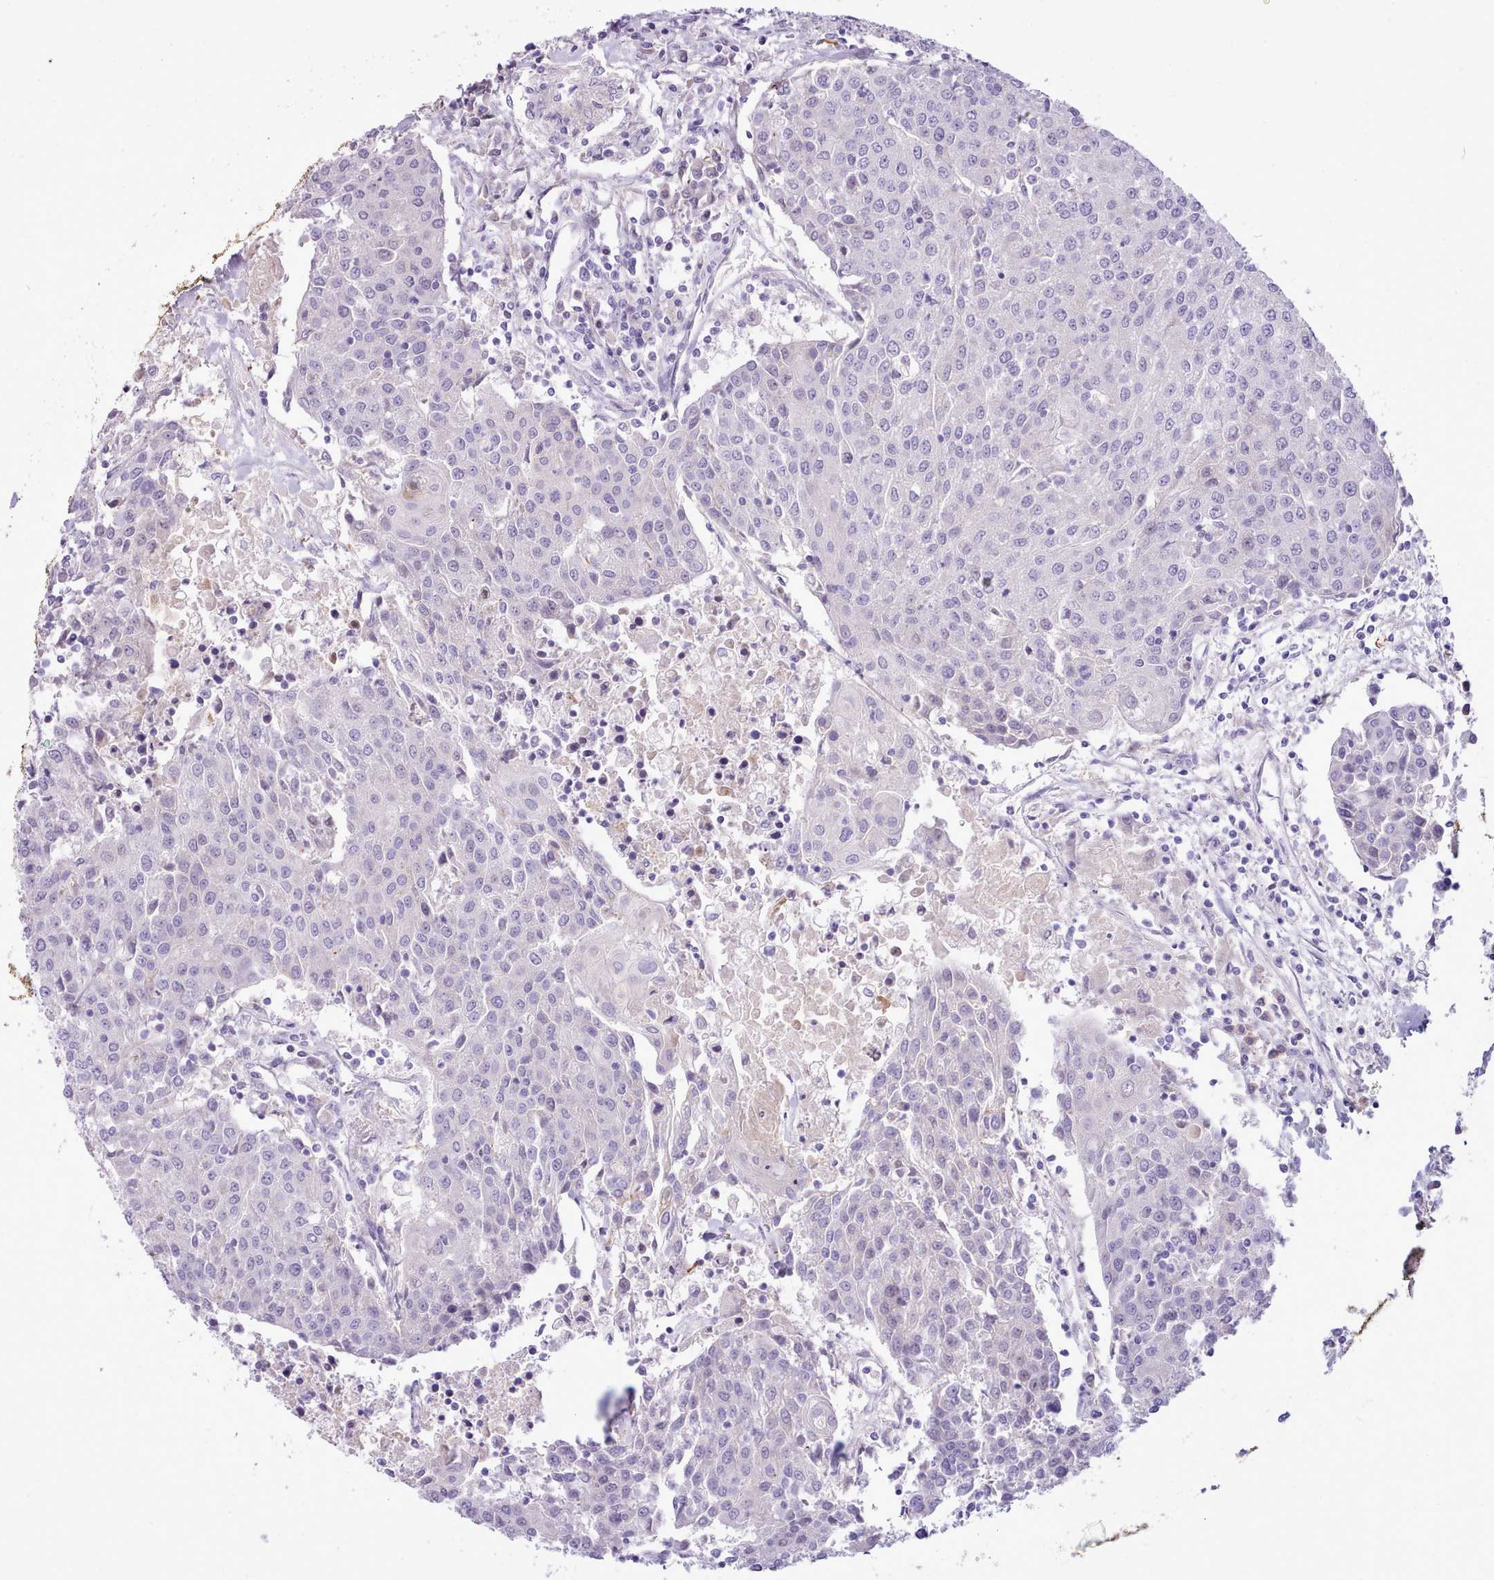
{"staining": {"intensity": "negative", "quantity": "none", "location": "none"}, "tissue": "urothelial cancer", "cell_type": "Tumor cells", "image_type": "cancer", "snomed": [{"axis": "morphology", "description": "Urothelial carcinoma, High grade"}, {"axis": "topography", "description": "Urinary bladder"}], "caption": "This is an IHC photomicrograph of human urothelial carcinoma (high-grade). There is no expression in tumor cells.", "gene": "CYP2A13", "patient": {"sex": "female", "age": 85}}